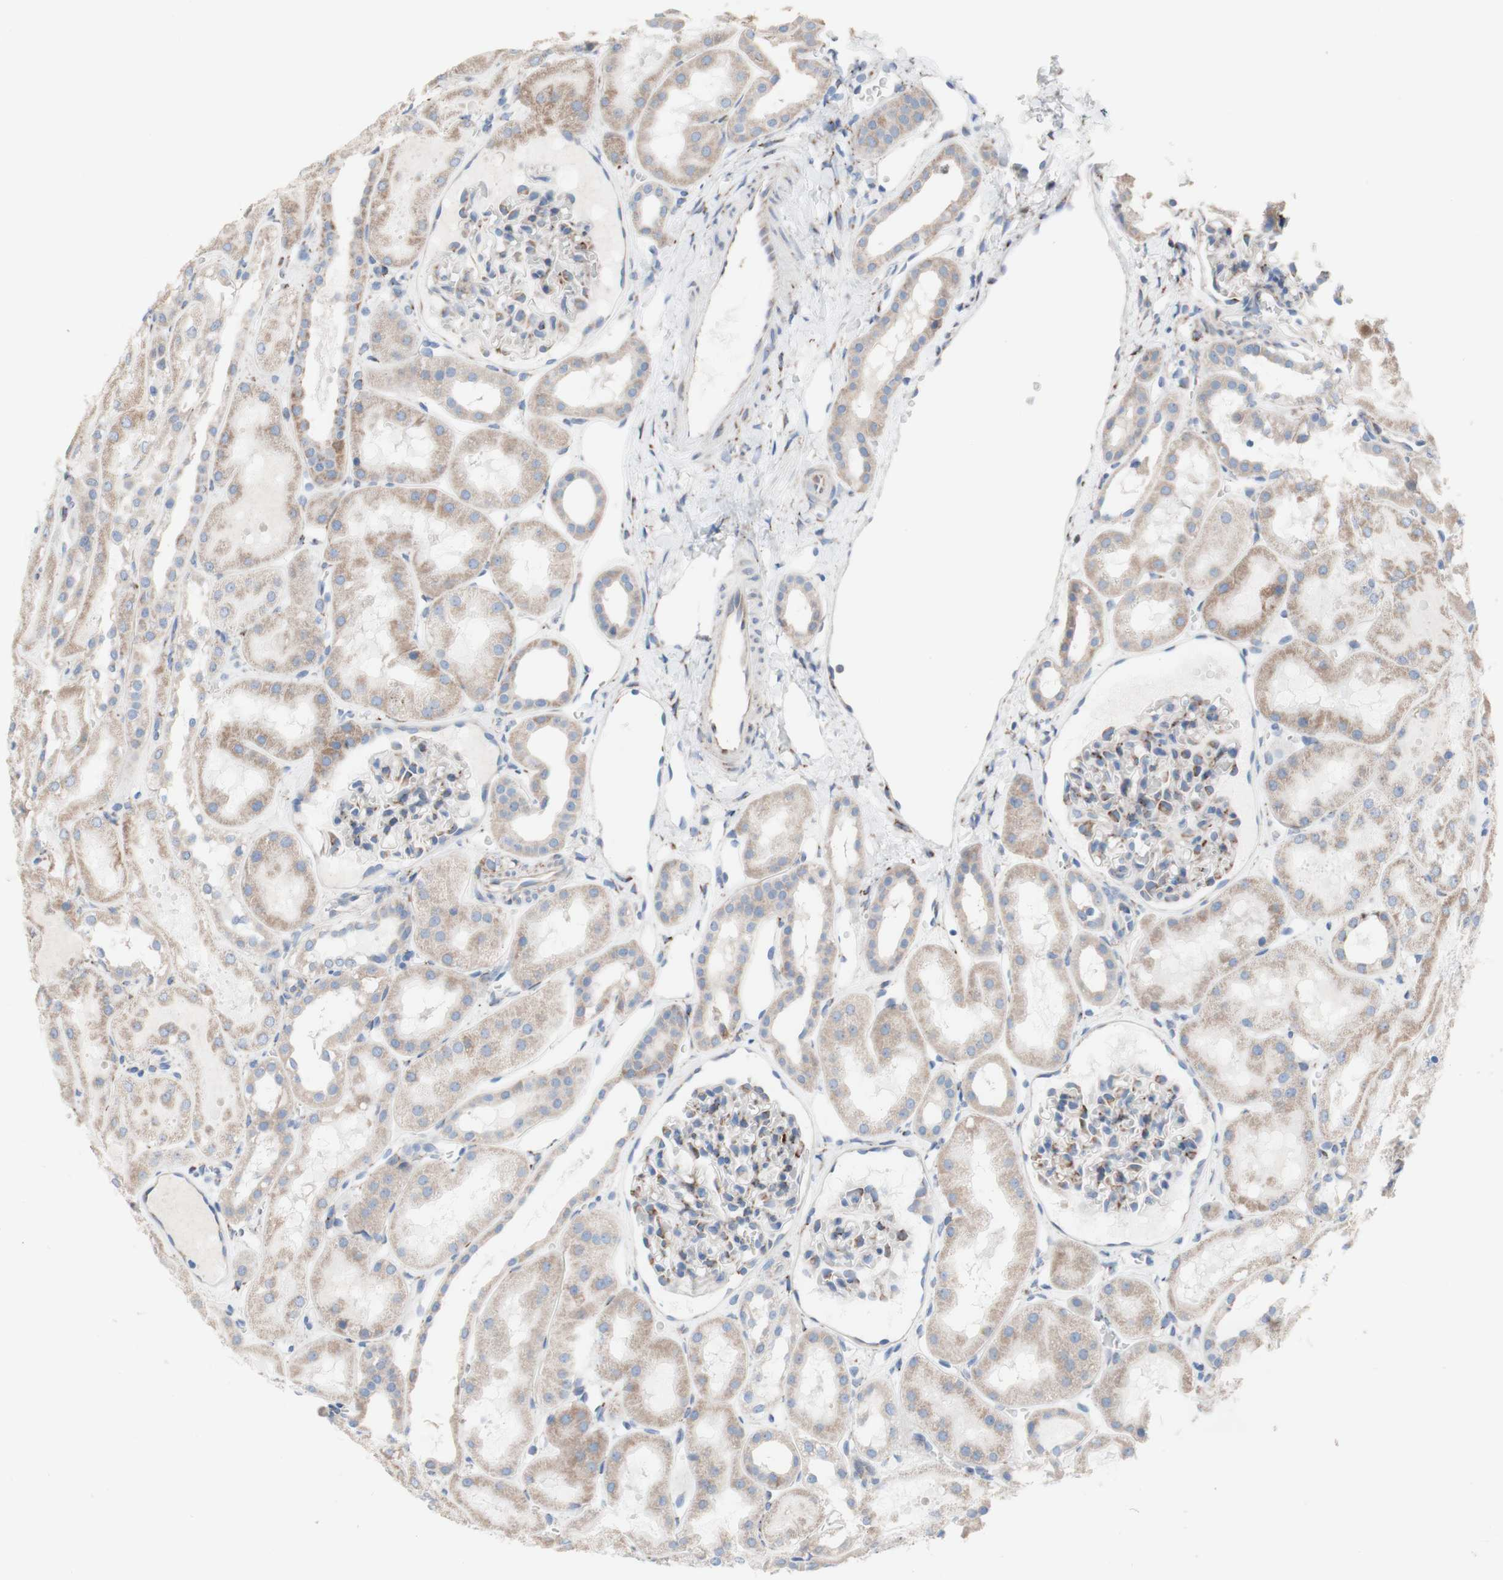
{"staining": {"intensity": "moderate", "quantity": "25%-75%", "location": "cytoplasmic/membranous"}, "tissue": "kidney", "cell_type": "Cells in glomeruli", "image_type": "normal", "snomed": [{"axis": "morphology", "description": "Normal tissue, NOS"}, {"axis": "topography", "description": "Kidney"}, {"axis": "topography", "description": "Urinary bladder"}], "caption": "Human kidney stained for a protein (brown) shows moderate cytoplasmic/membranous positive positivity in about 25%-75% of cells in glomeruli.", "gene": "AGPAT5", "patient": {"sex": "male", "age": 16}}